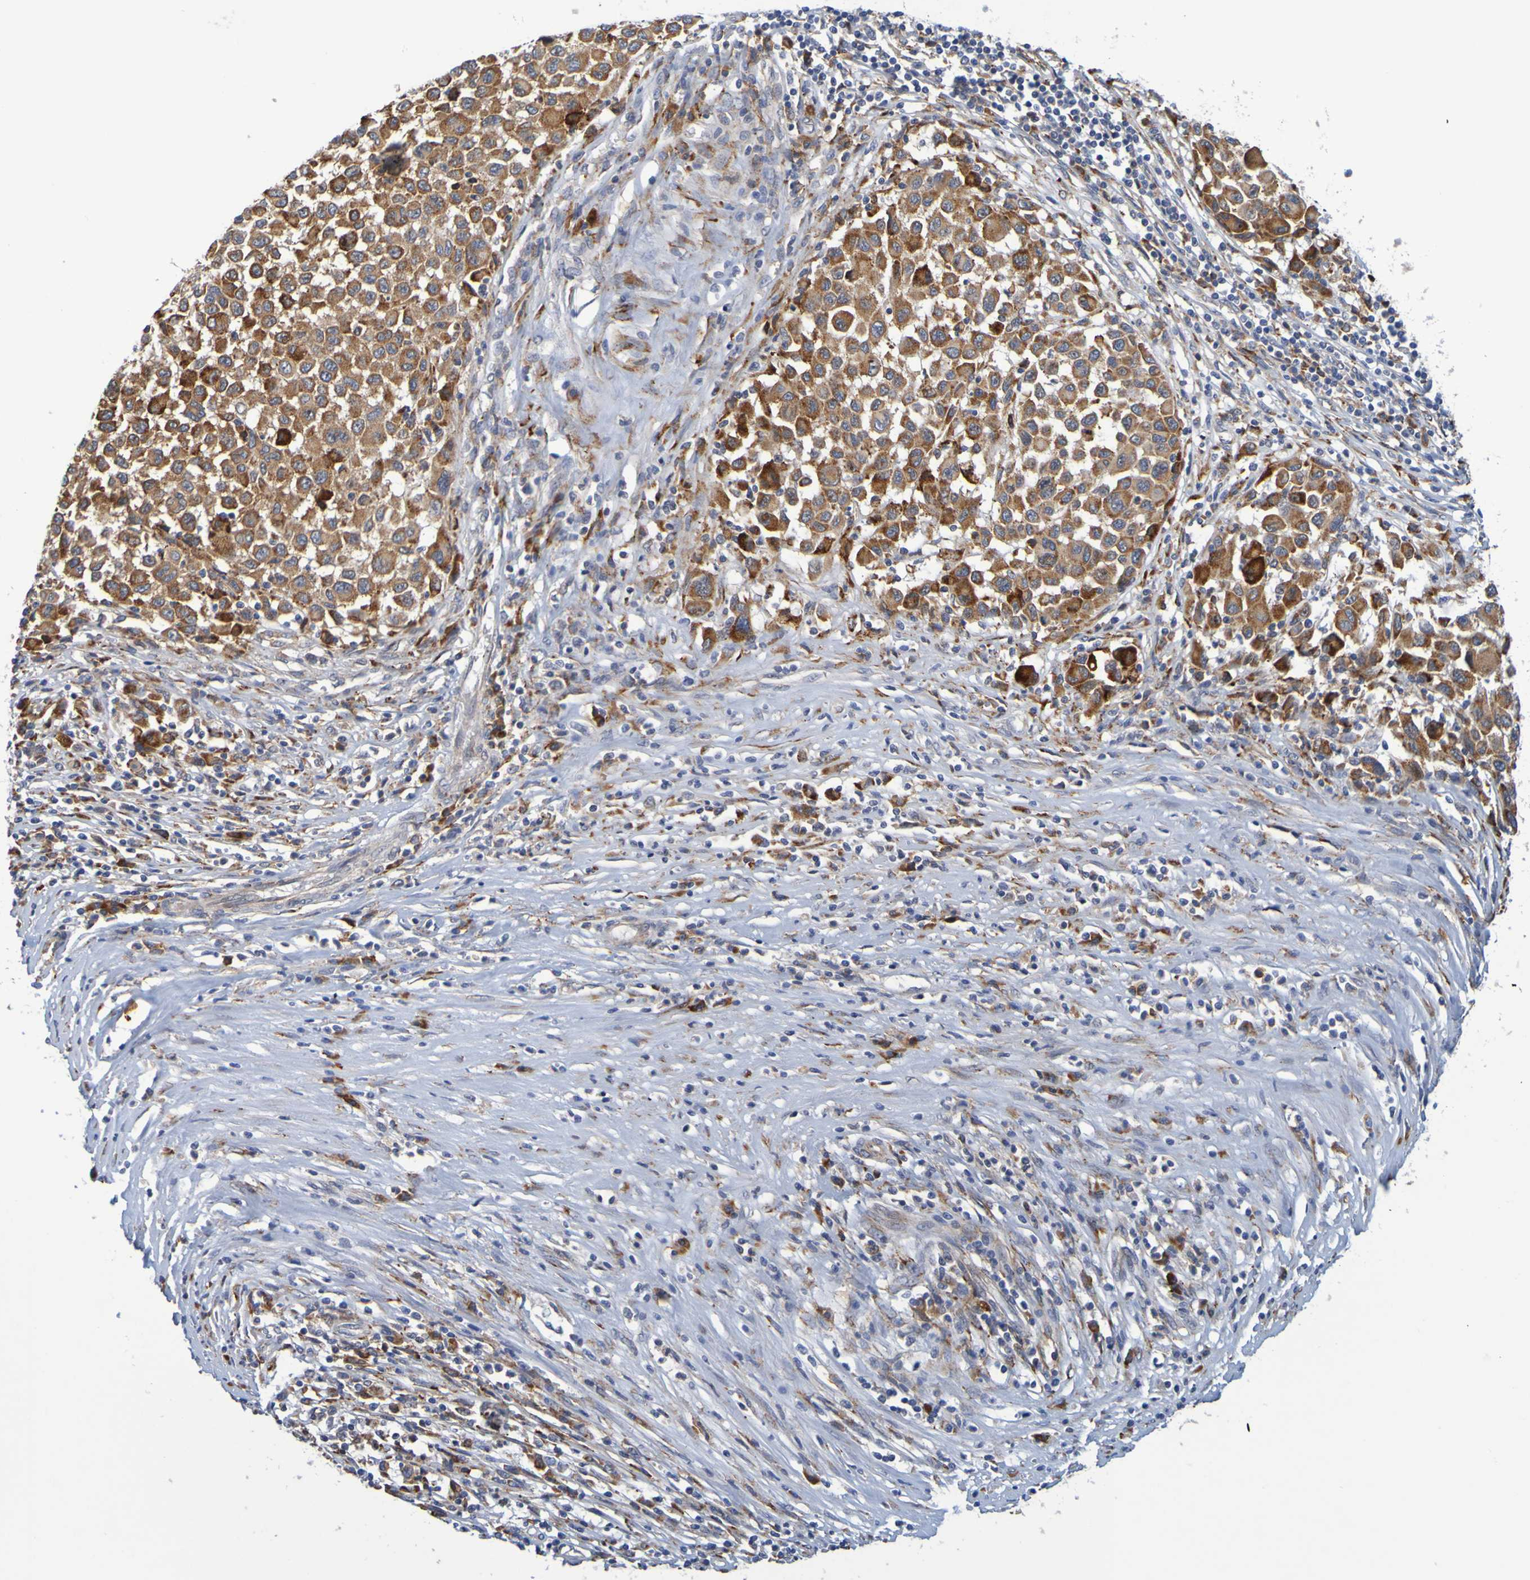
{"staining": {"intensity": "moderate", "quantity": ">75%", "location": "cytoplasmic/membranous"}, "tissue": "melanoma", "cell_type": "Tumor cells", "image_type": "cancer", "snomed": [{"axis": "morphology", "description": "Malignant melanoma, Metastatic site"}, {"axis": "topography", "description": "Lymph node"}], "caption": "This photomicrograph displays immunohistochemistry (IHC) staining of human melanoma, with medium moderate cytoplasmic/membranous staining in about >75% of tumor cells.", "gene": "SIL1", "patient": {"sex": "male", "age": 61}}